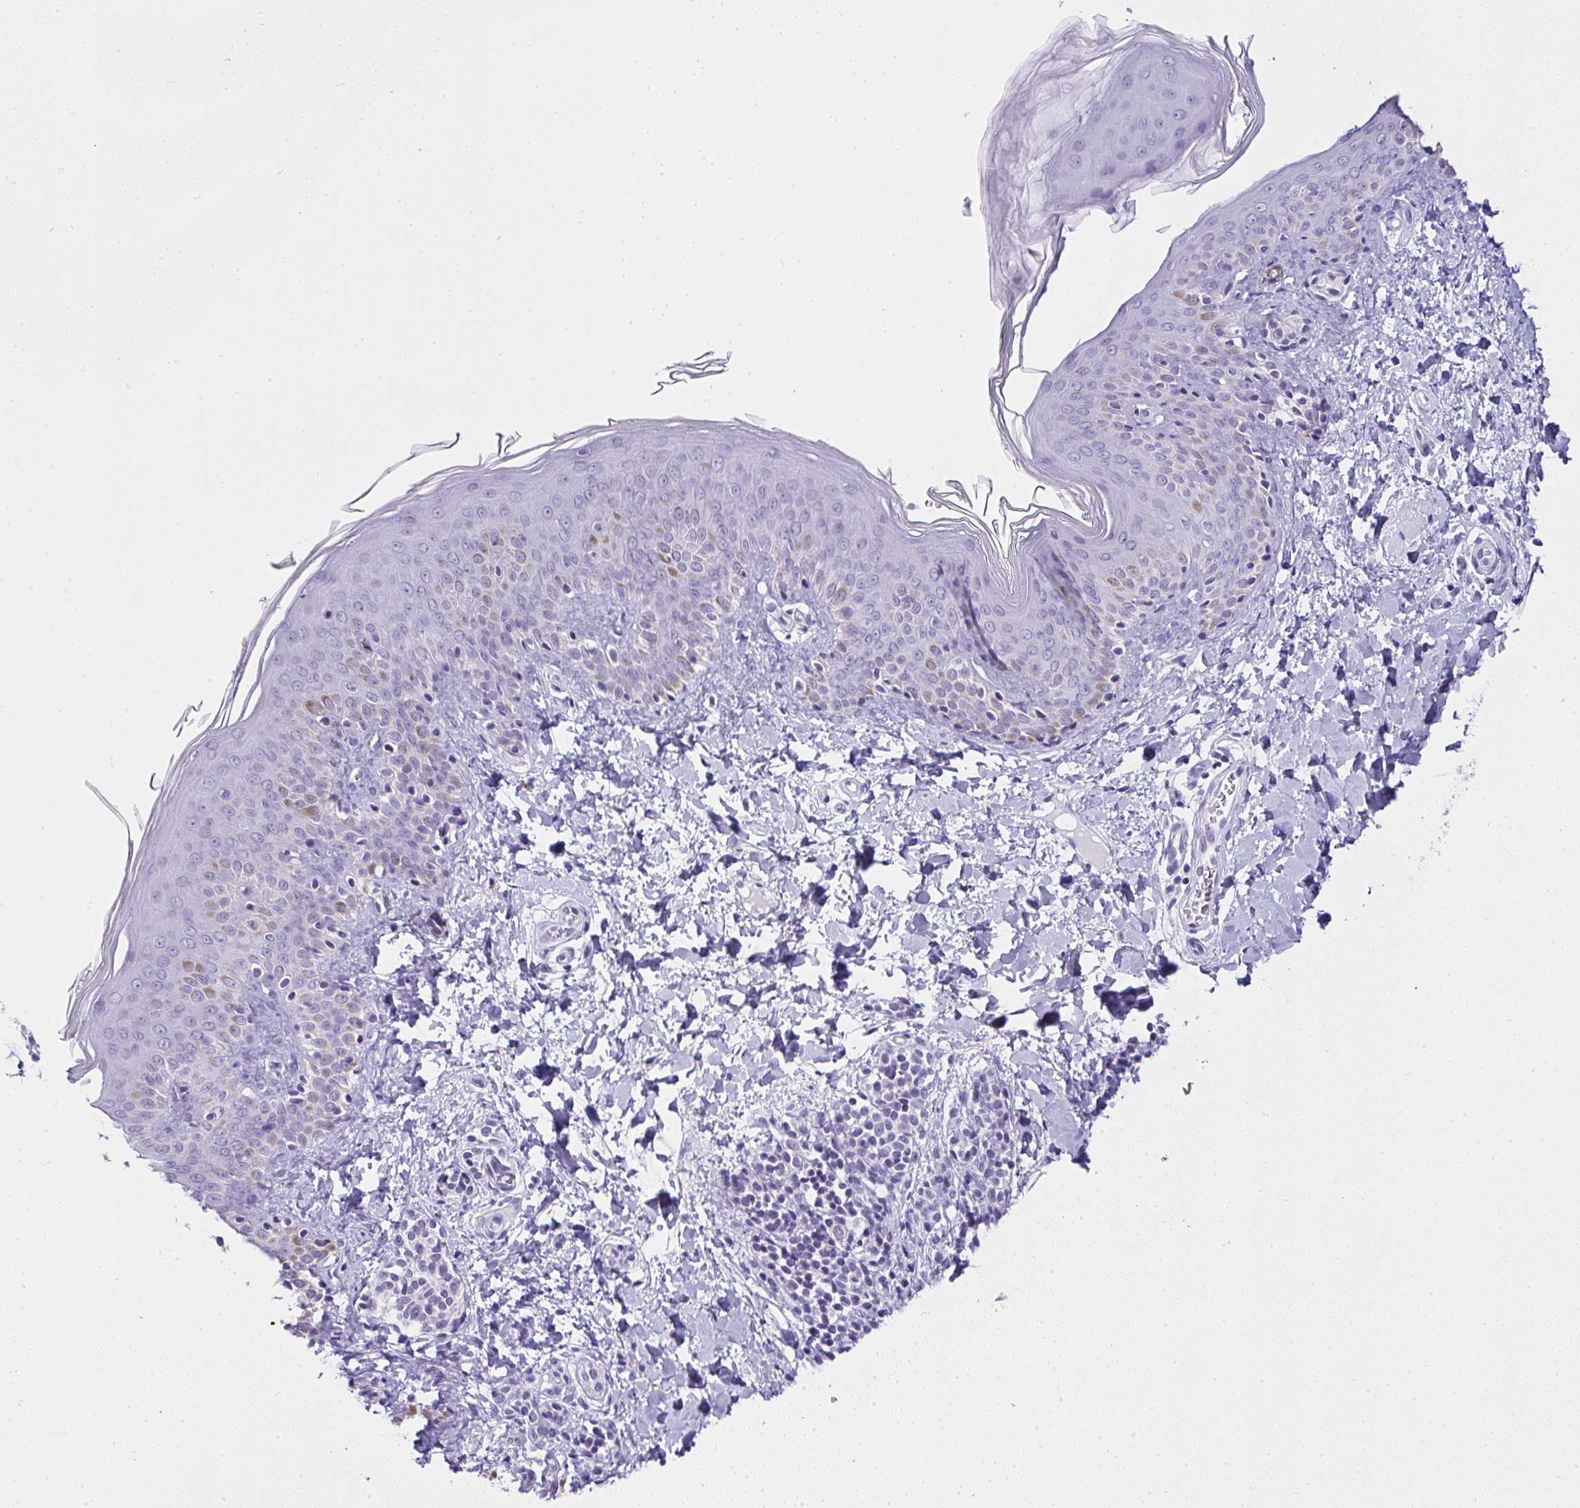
{"staining": {"intensity": "negative", "quantity": "none", "location": "none"}, "tissue": "skin", "cell_type": "Fibroblasts", "image_type": "normal", "snomed": [{"axis": "morphology", "description": "Normal tissue, NOS"}, {"axis": "topography", "description": "Skin"}], "caption": "Immunohistochemical staining of benign human skin reveals no significant staining in fibroblasts. The staining was performed using DAB to visualize the protein expression in brown, while the nuclei were stained in blue with hematoxylin (Magnification: 20x).", "gene": "RNF183", "patient": {"sex": "male", "age": 16}}